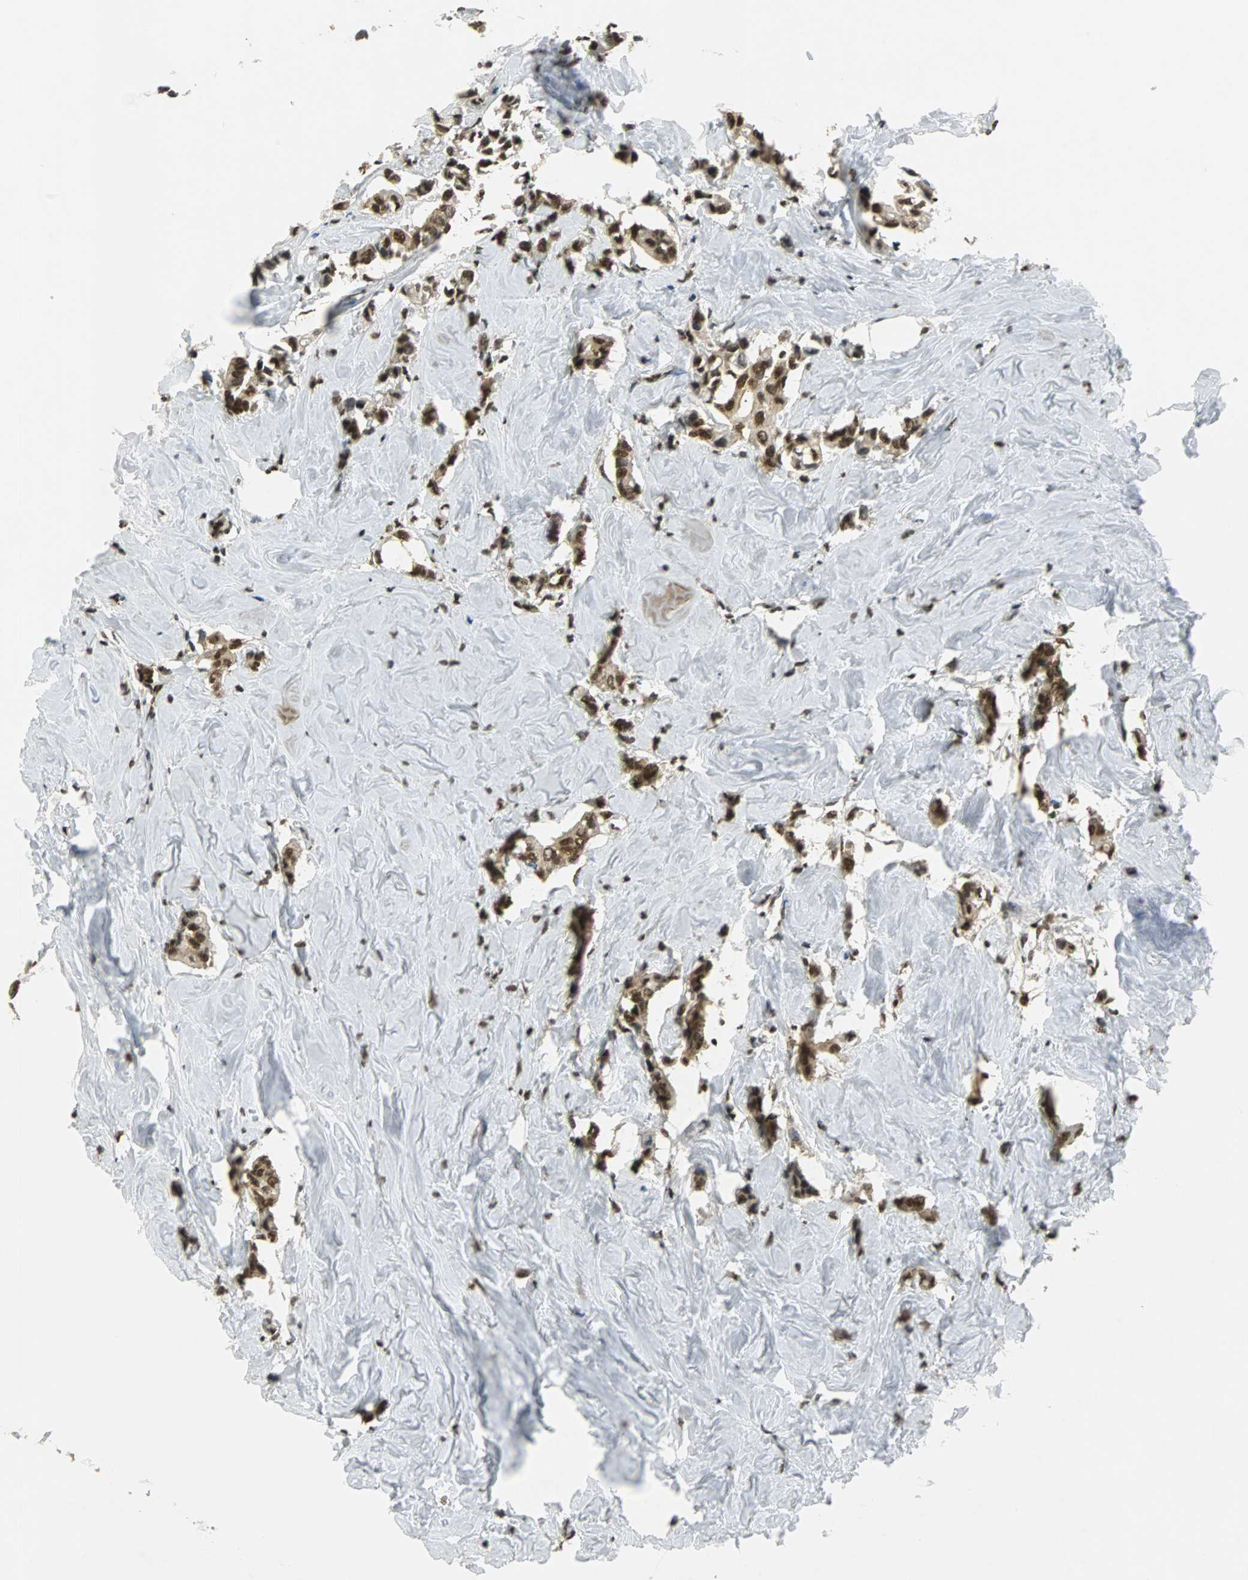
{"staining": {"intensity": "strong", "quantity": ">75%", "location": "cytoplasmic/membranous,nuclear"}, "tissue": "breast cancer", "cell_type": "Tumor cells", "image_type": "cancer", "snomed": [{"axis": "morphology", "description": "Duct carcinoma"}, {"axis": "topography", "description": "Breast"}], "caption": "Brown immunohistochemical staining in intraductal carcinoma (breast) exhibits strong cytoplasmic/membranous and nuclear positivity in about >75% of tumor cells.", "gene": "RBM14", "patient": {"sex": "female", "age": 84}}